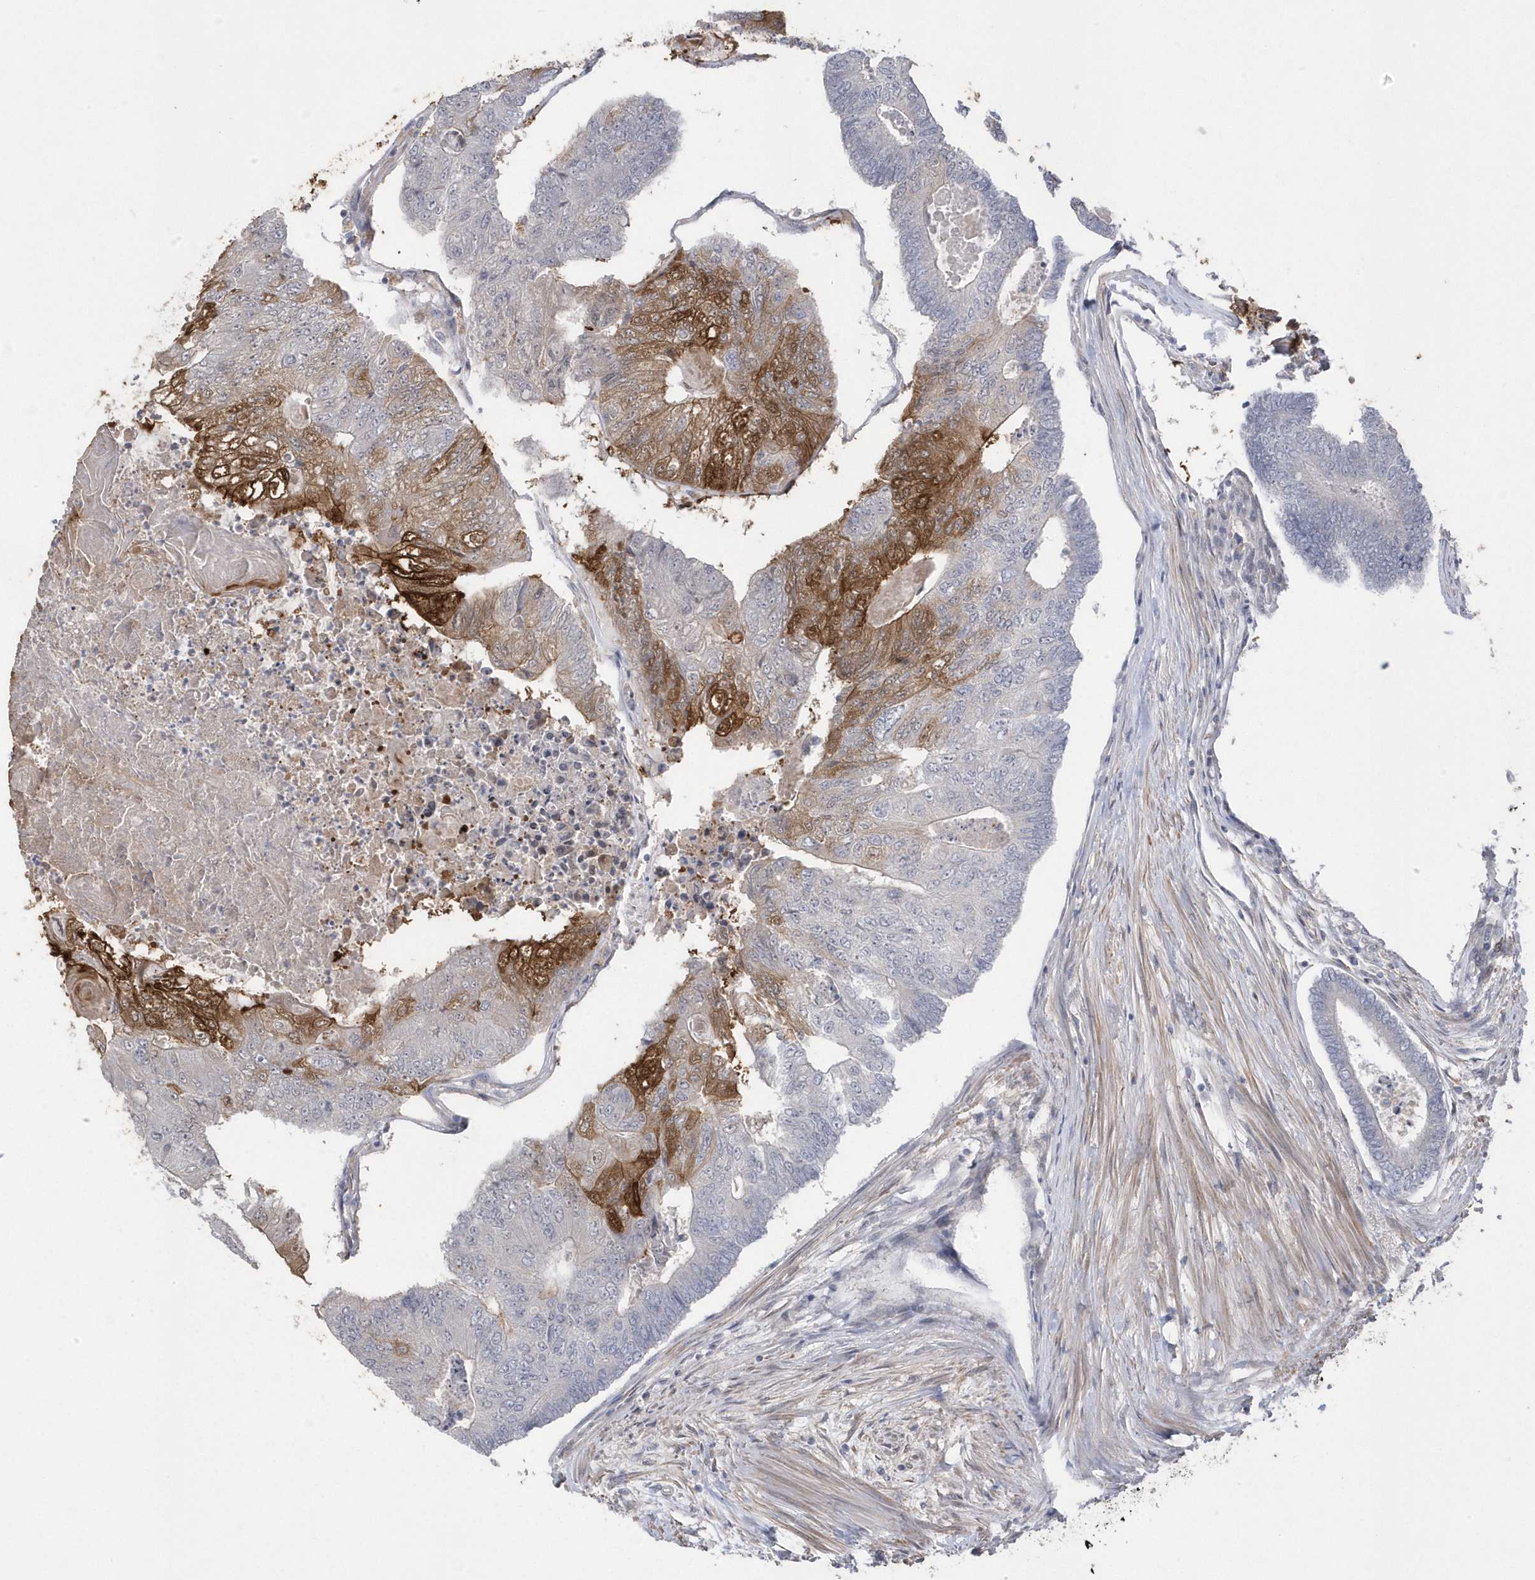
{"staining": {"intensity": "strong", "quantity": "25%-75%", "location": "cytoplasmic/membranous"}, "tissue": "colorectal cancer", "cell_type": "Tumor cells", "image_type": "cancer", "snomed": [{"axis": "morphology", "description": "Adenocarcinoma, NOS"}, {"axis": "topography", "description": "Colon"}], "caption": "A histopathology image of human adenocarcinoma (colorectal) stained for a protein shows strong cytoplasmic/membranous brown staining in tumor cells.", "gene": "GTPBP6", "patient": {"sex": "female", "age": 67}}